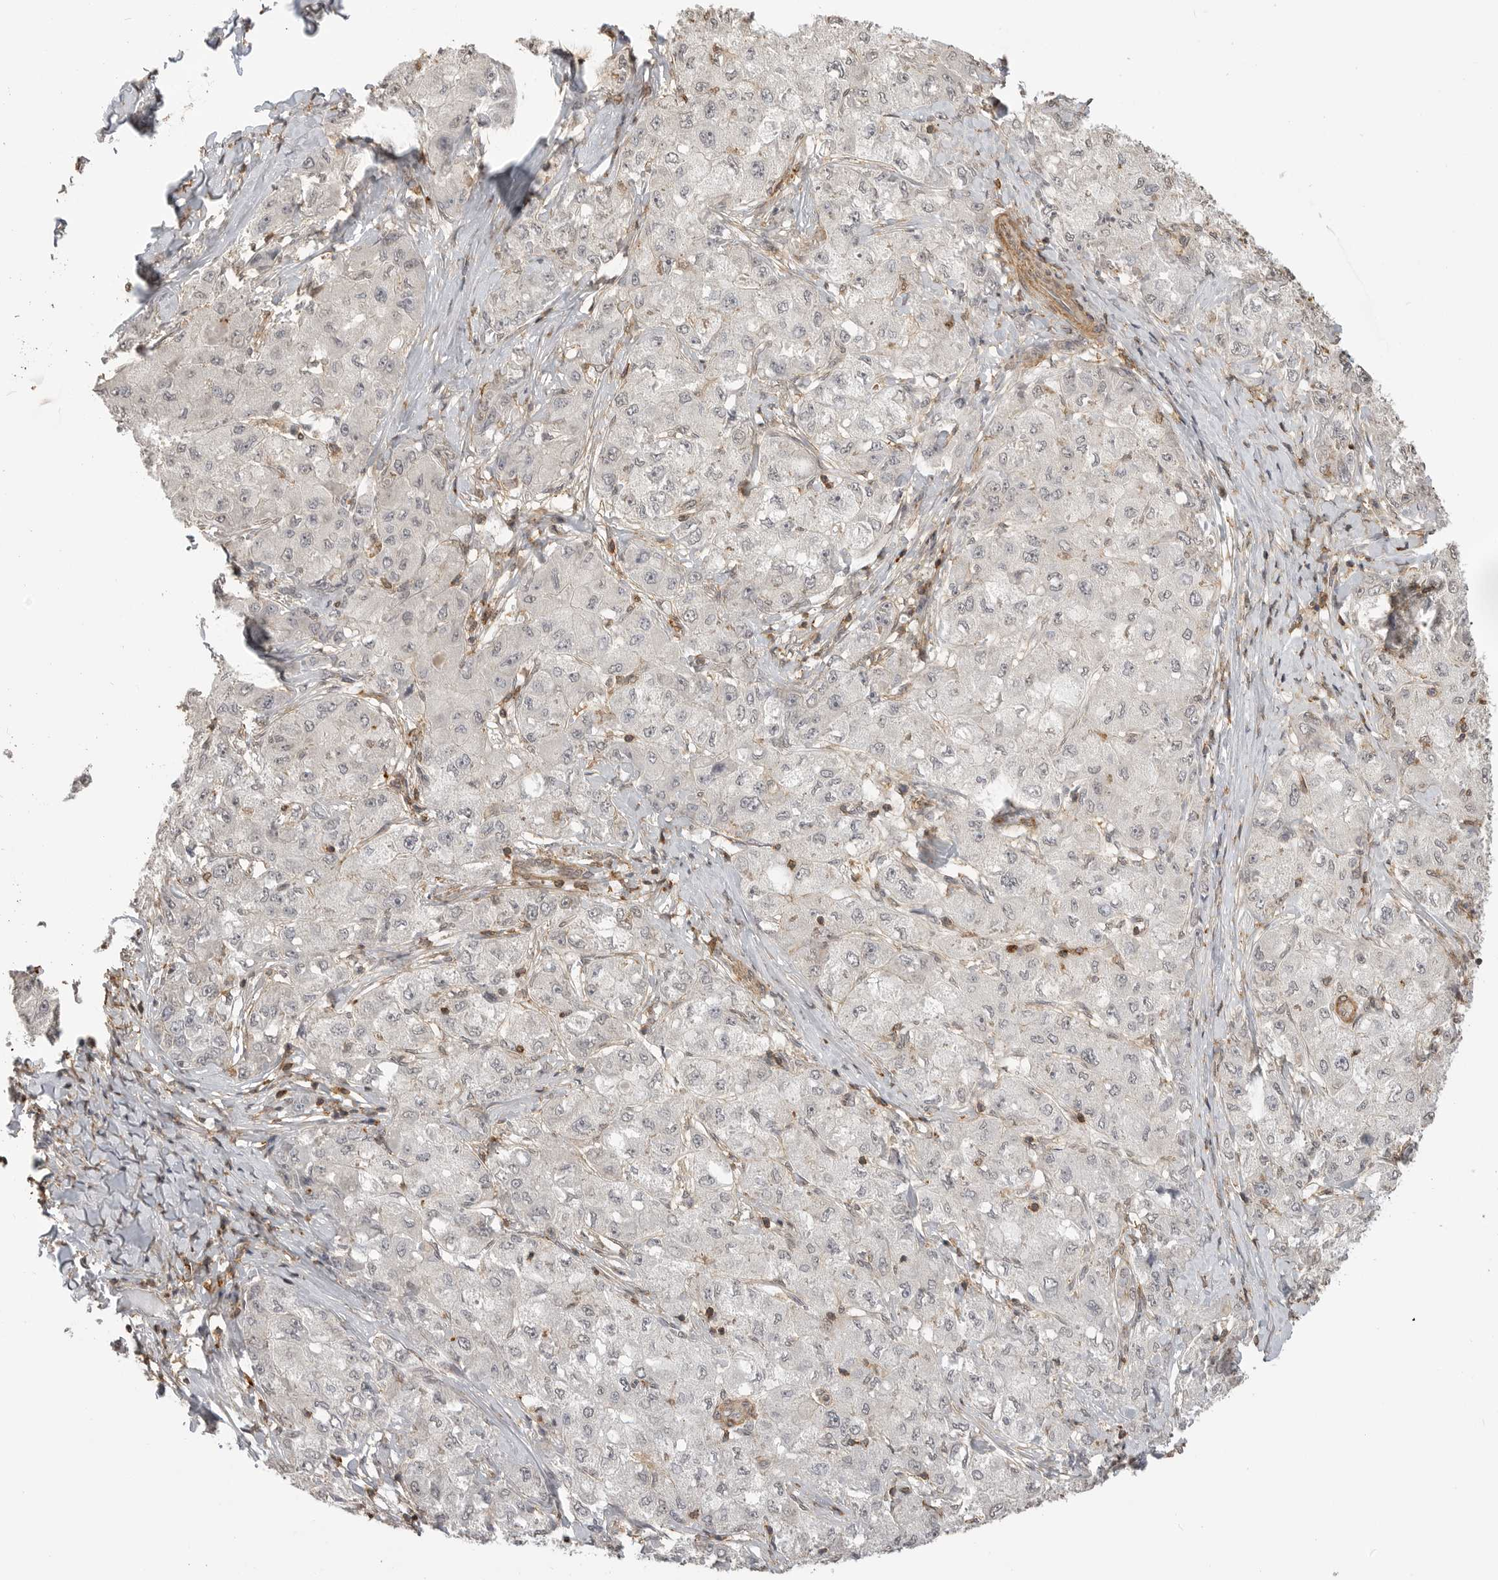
{"staining": {"intensity": "negative", "quantity": "none", "location": "none"}, "tissue": "liver cancer", "cell_type": "Tumor cells", "image_type": "cancer", "snomed": [{"axis": "morphology", "description": "Carcinoma, Hepatocellular, NOS"}, {"axis": "topography", "description": "Liver"}], "caption": "Immunohistochemistry micrograph of human hepatocellular carcinoma (liver) stained for a protein (brown), which demonstrates no positivity in tumor cells.", "gene": "GPC2", "patient": {"sex": "male", "age": 80}}